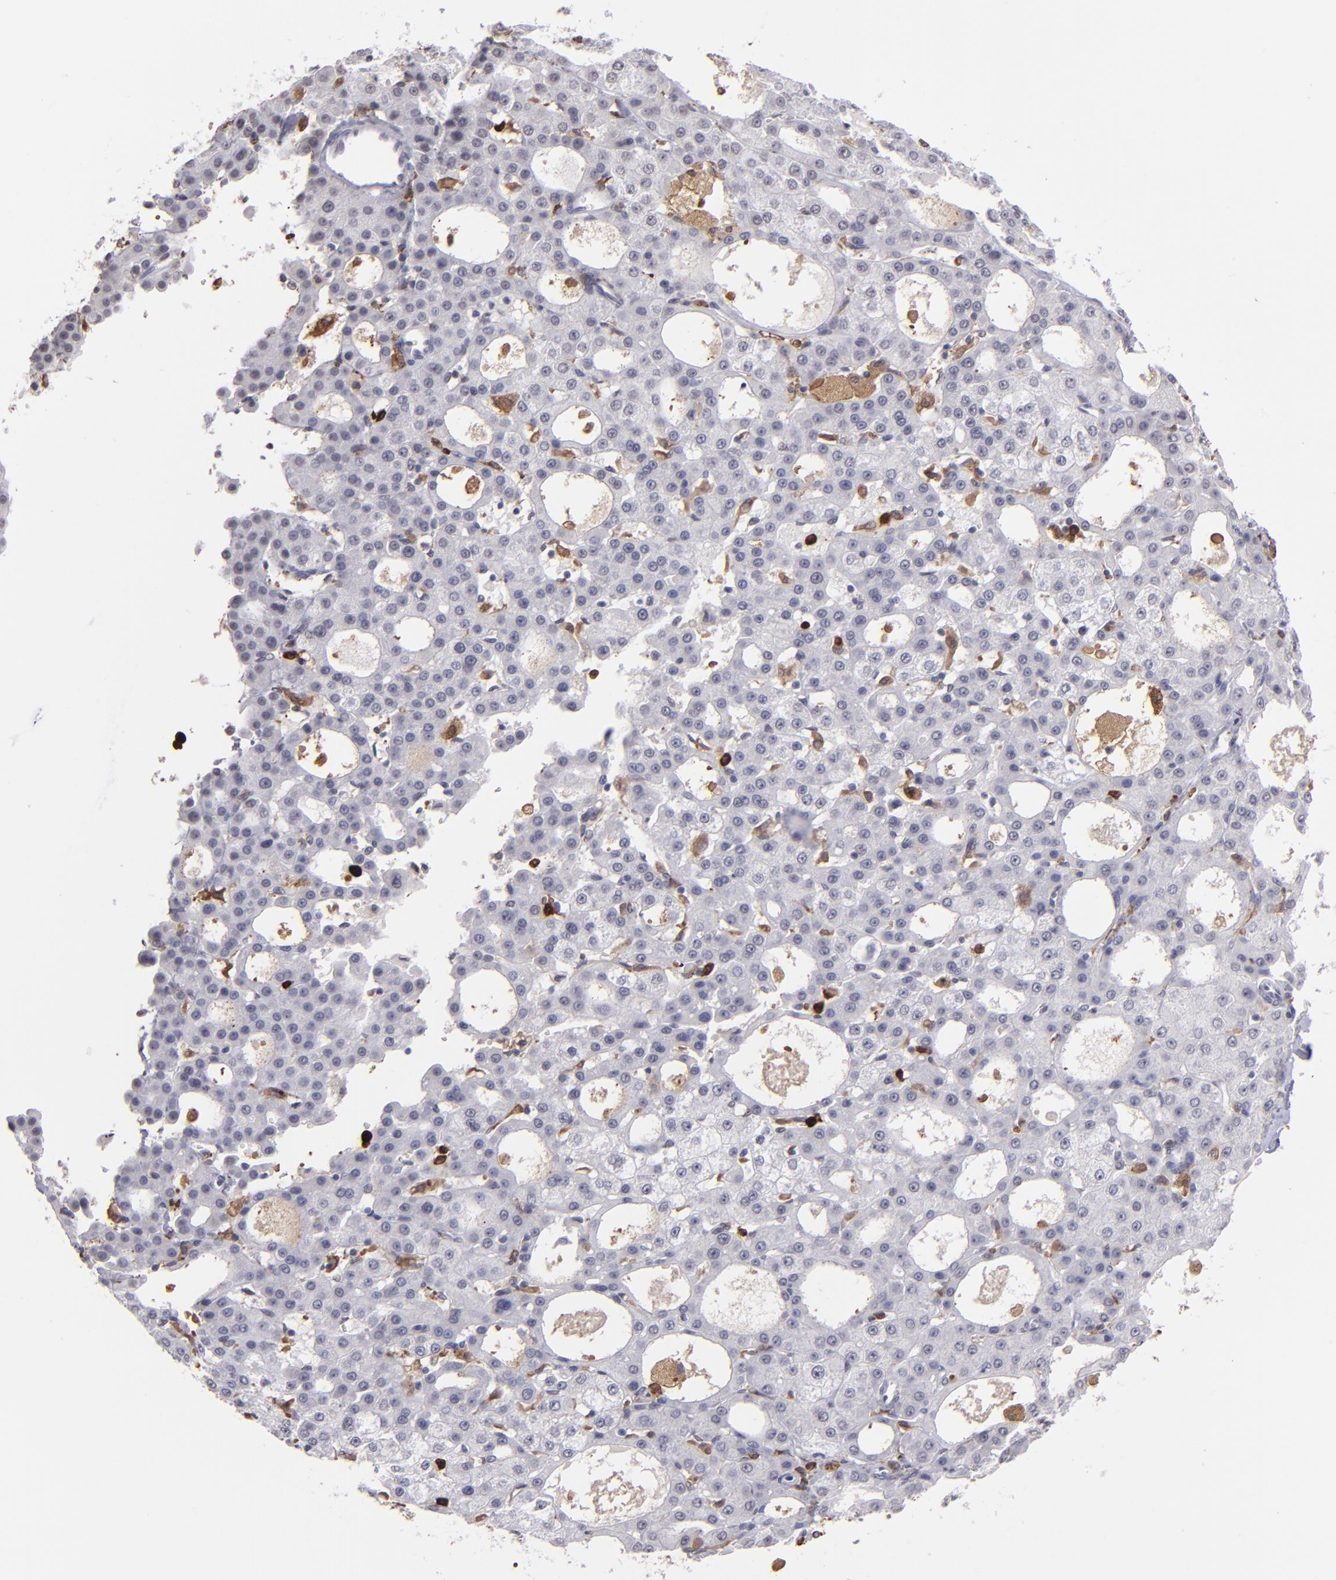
{"staining": {"intensity": "negative", "quantity": "none", "location": "none"}, "tissue": "liver cancer", "cell_type": "Tumor cells", "image_type": "cancer", "snomed": [{"axis": "morphology", "description": "Carcinoma, Hepatocellular, NOS"}, {"axis": "topography", "description": "Liver"}], "caption": "This is an immunohistochemistry micrograph of liver hepatocellular carcinoma. There is no expression in tumor cells.", "gene": "NCF2", "patient": {"sex": "male", "age": 47}}